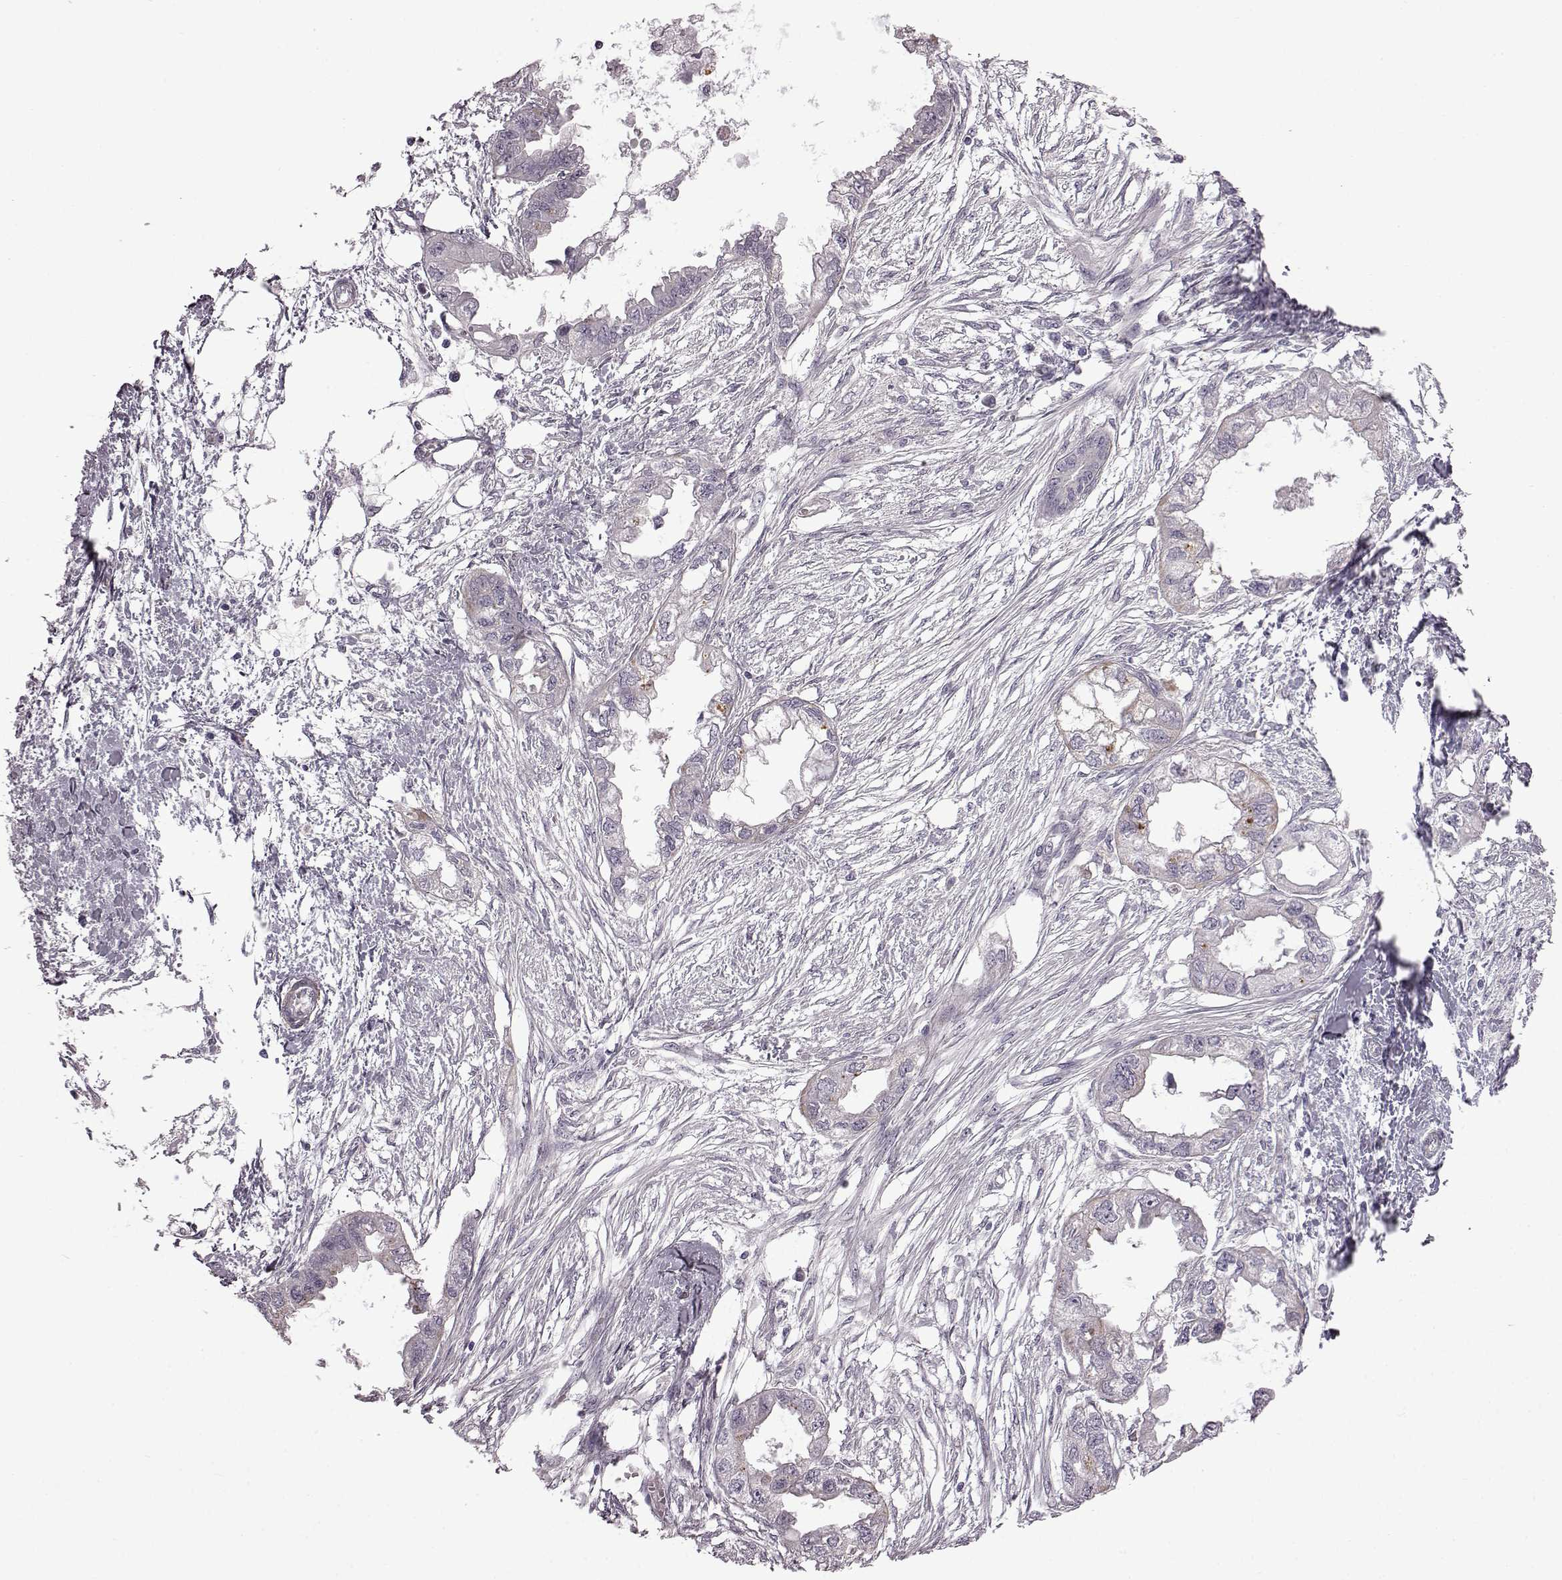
{"staining": {"intensity": "negative", "quantity": "none", "location": "none"}, "tissue": "endometrial cancer", "cell_type": "Tumor cells", "image_type": "cancer", "snomed": [{"axis": "morphology", "description": "Adenocarcinoma, NOS"}, {"axis": "morphology", "description": "Adenocarcinoma, metastatic, NOS"}, {"axis": "topography", "description": "Adipose tissue"}, {"axis": "topography", "description": "Endometrium"}], "caption": "Tumor cells show no significant positivity in adenocarcinoma (endometrial). (Brightfield microscopy of DAB immunohistochemistry at high magnification).", "gene": "SYNPO2", "patient": {"sex": "female", "age": 67}}